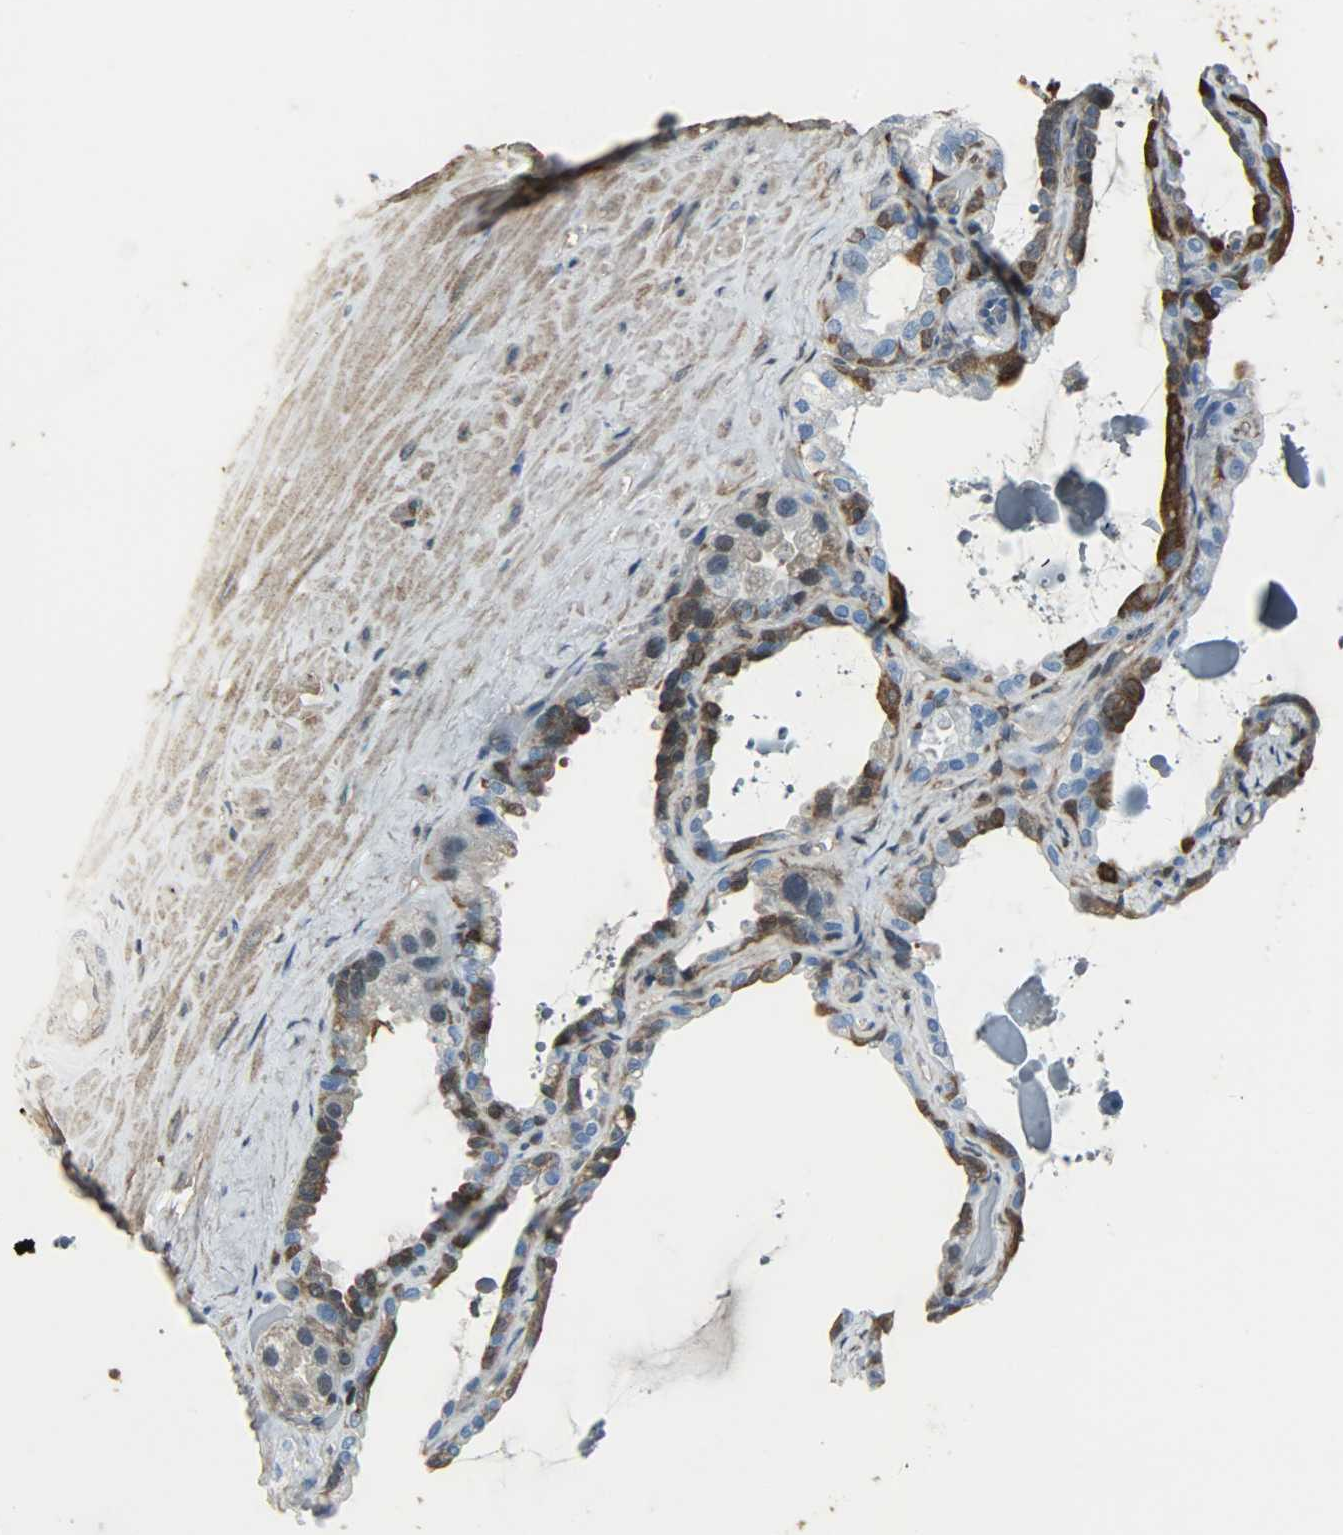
{"staining": {"intensity": "strong", "quantity": "25%-75%", "location": "cytoplasmic/membranous,nuclear"}, "tissue": "seminal vesicle", "cell_type": "Glandular cells", "image_type": "normal", "snomed": [{"axis": "morphology", "description": "Normal tissue, NOS"}, {"axis": "morphology", "description": "Inflammation, NOS"}, {"axis": "topography", "description": "Urinary bladder"}, {"axis": "topography", "description": "Prostate"}, {"axis": "topography", "description": "Seminal veicle"}], "caption": "Immunohistochemistry (IHC) of benign human seminal vesicle shows high levels of strong cytoplasmic/membranous,nuclear staining in about 25%-75% of glandular cells.", "gene": "LDHB", "patient": {"sex": "male", "age": 82}}